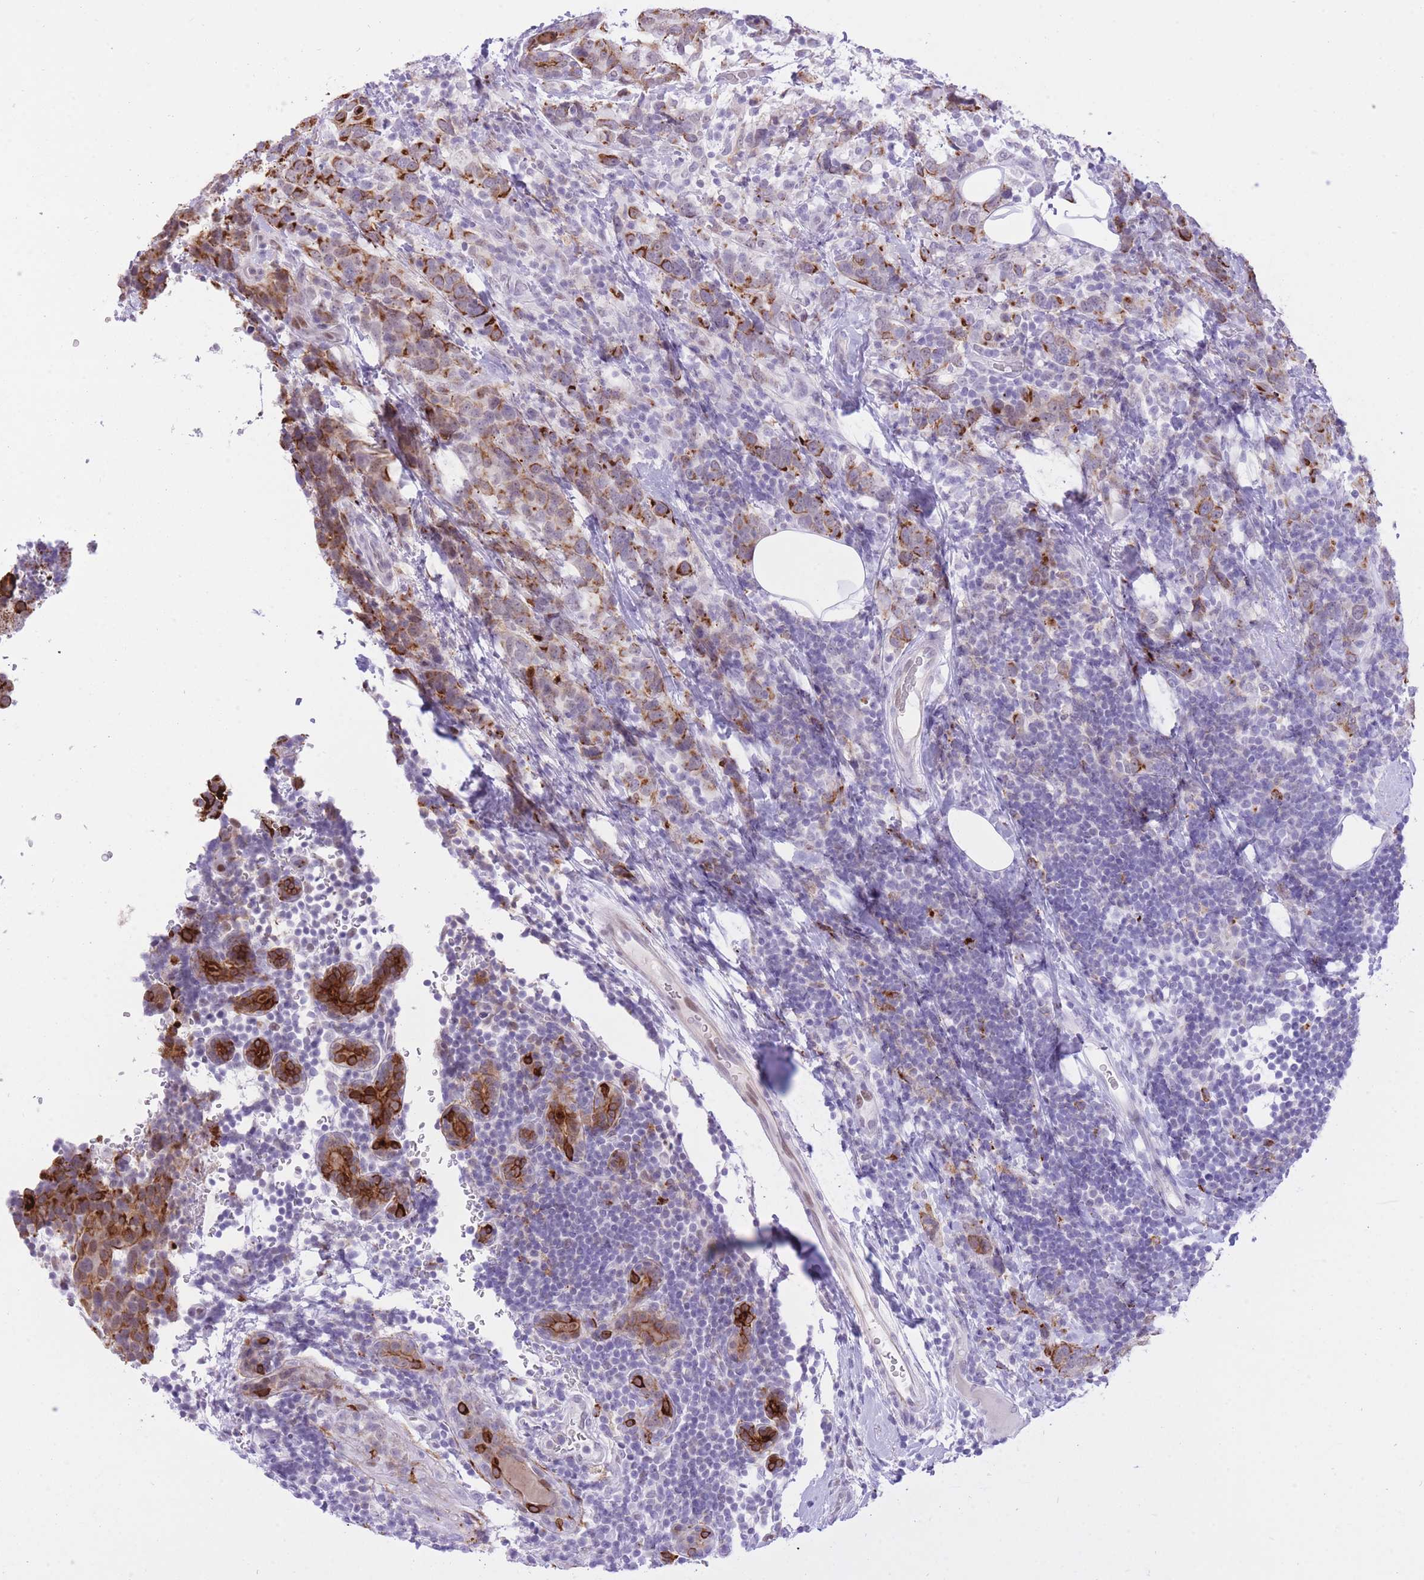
{"staining": {"intensity": "moderate", "quantity": "25%-75%", "location": "cytoplasmic/membranous"}, "tissue": "breast cancer", "cell_type": "Tumor cells", "image_type": "cancer", "snomed": [{"axis": "morphology", "description": "Lobular carcinoma"}, {"axis": "topography", "description": "Breast"}], "caption": "An IHC micrograph of tumor tissue is shown. Protein staining in brown labels moderate cytoplasmic/membranous positivity in breast lobular carcinoma within tumor cells. Using DAB (brown) and hematoxylin (blue) stains, captured at high magnification using brightfield microscopy.", "gene": "MEIS3", "patient": {"sex": "female", "age": 59}}